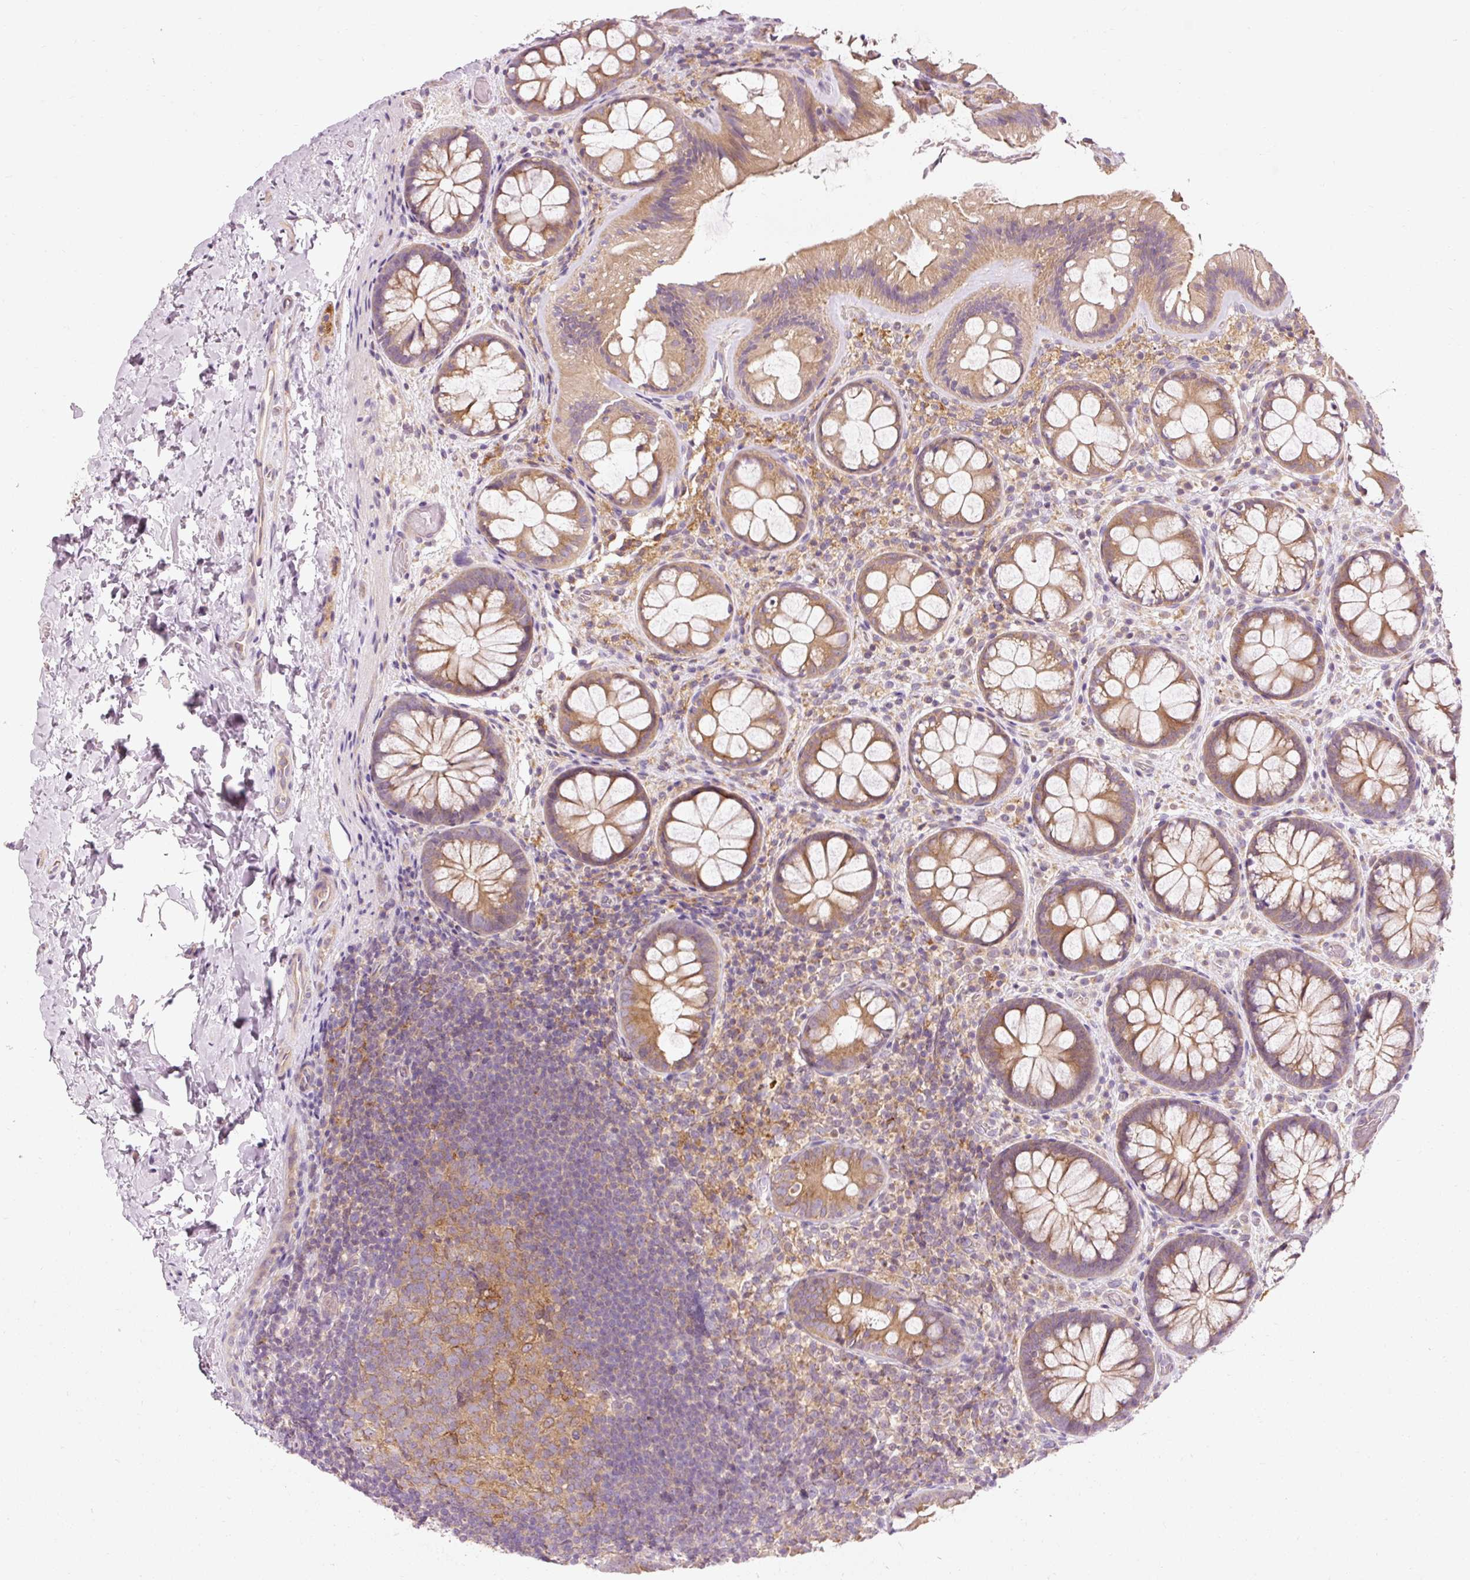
{"staining": {"intensity": "negative", "quantity": "none", "location": "none"}, "tissue": "colon", "cell_type": "Endothelial cells", "image_type": "normal", "snomed": [{"axis": "morphology", "description": "Normal tissue, NOS"}, {"axis": "topography", "description": "Colon"}], "caption": "High power microscopy histopathology image of an IHC image of benign colon, revealing no significant expression in endothelial cells. Nuclei are stained in blue.", "gene": "NAPA", "patient": {"sex": "male", "age": 46}}